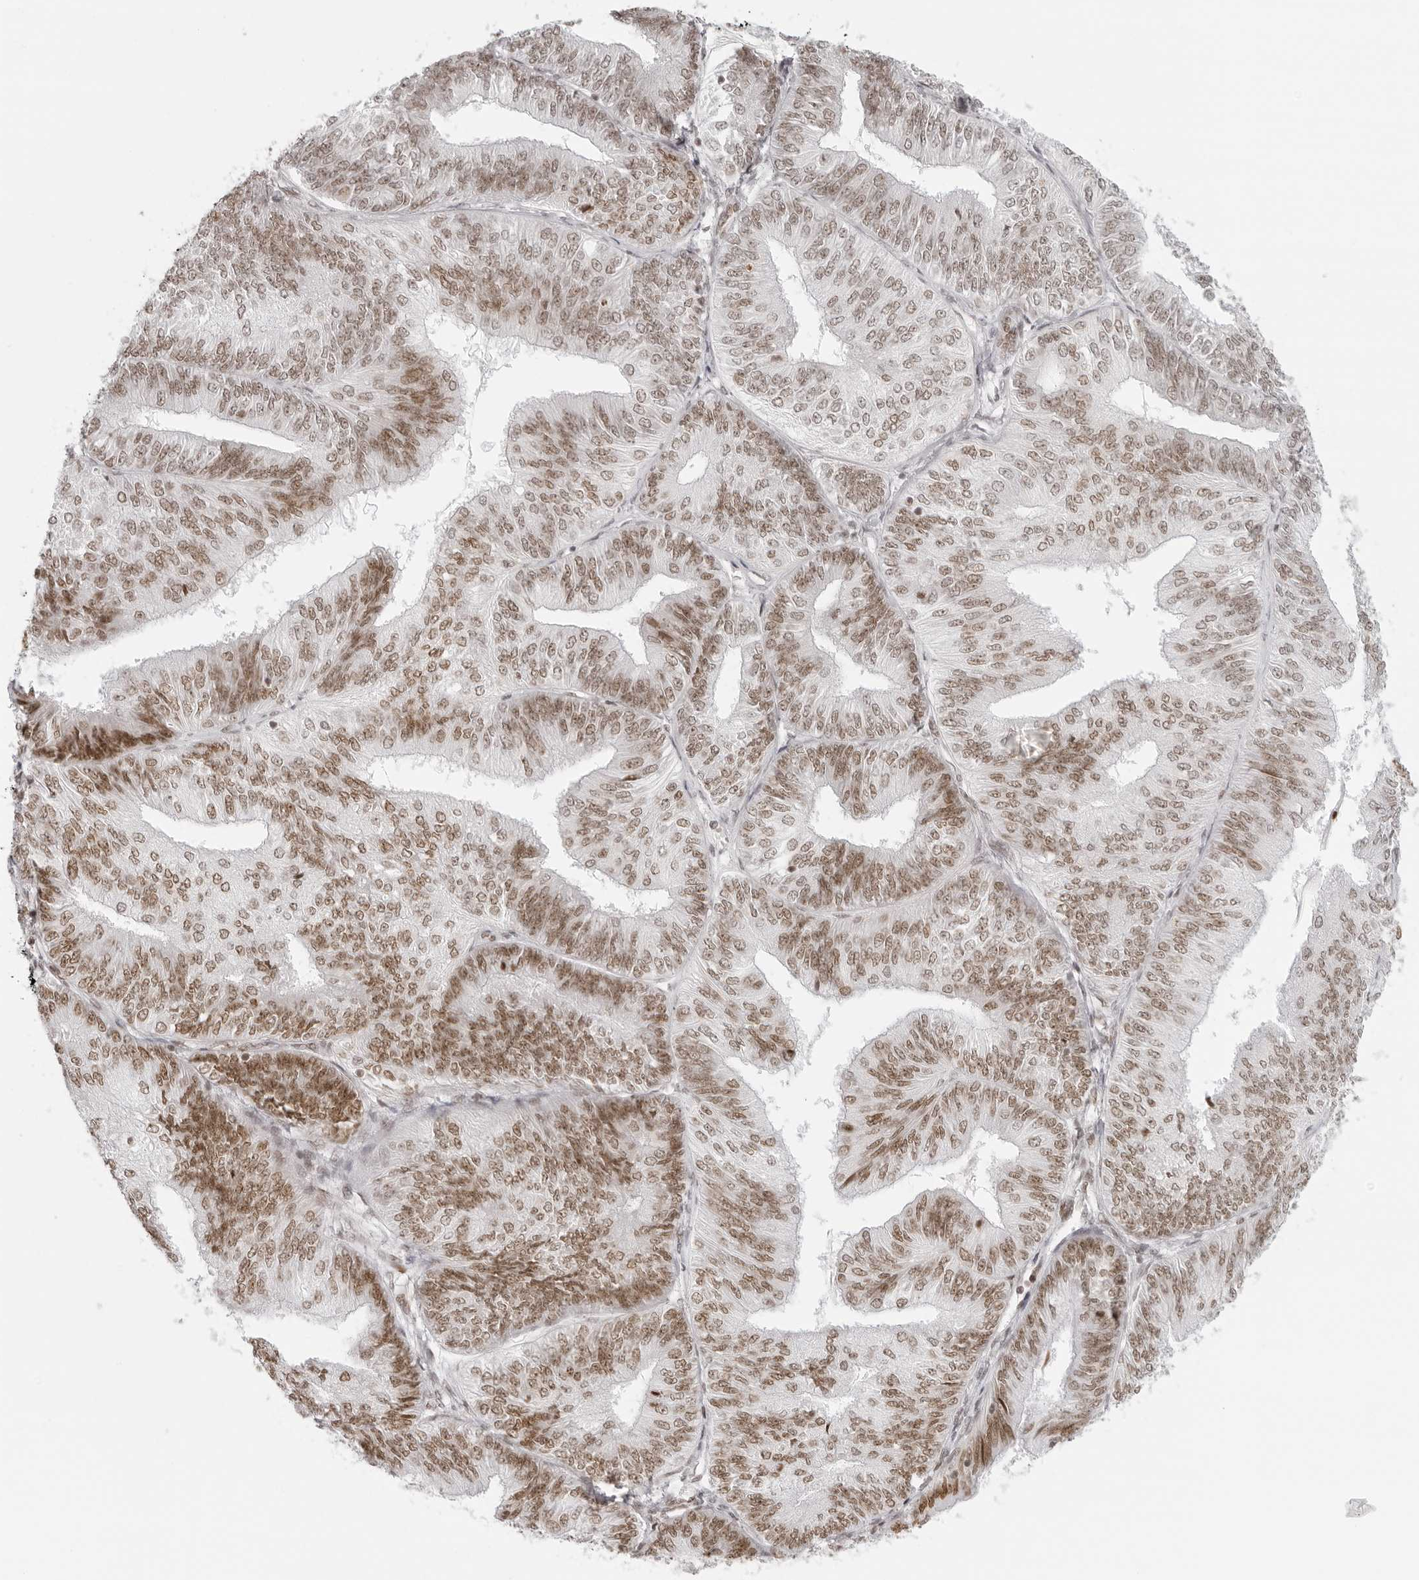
{"staining": {"intensity": "moderate", "quantity": ">75%", "location": "nuclear"}, "tissue": "endometrial cancer", "cell_type": "Tumor cells", "image_type": "cancer", "snomed": [{"axis": "morphology", "description": "Adenocarcinoma, NOS"}, {"axis": "topography", "description": "Endometrium"}], "caption": "Protein expression by IHC shows moderate nuclear positivity in approximately >75% of tumor cells in adenocarcinoma (endometrial). (brown staining indicates protein expression, while blue staining denotes nuclei).", "gene": "RCC1", "patient": {"sex": "female", "age": 58}}